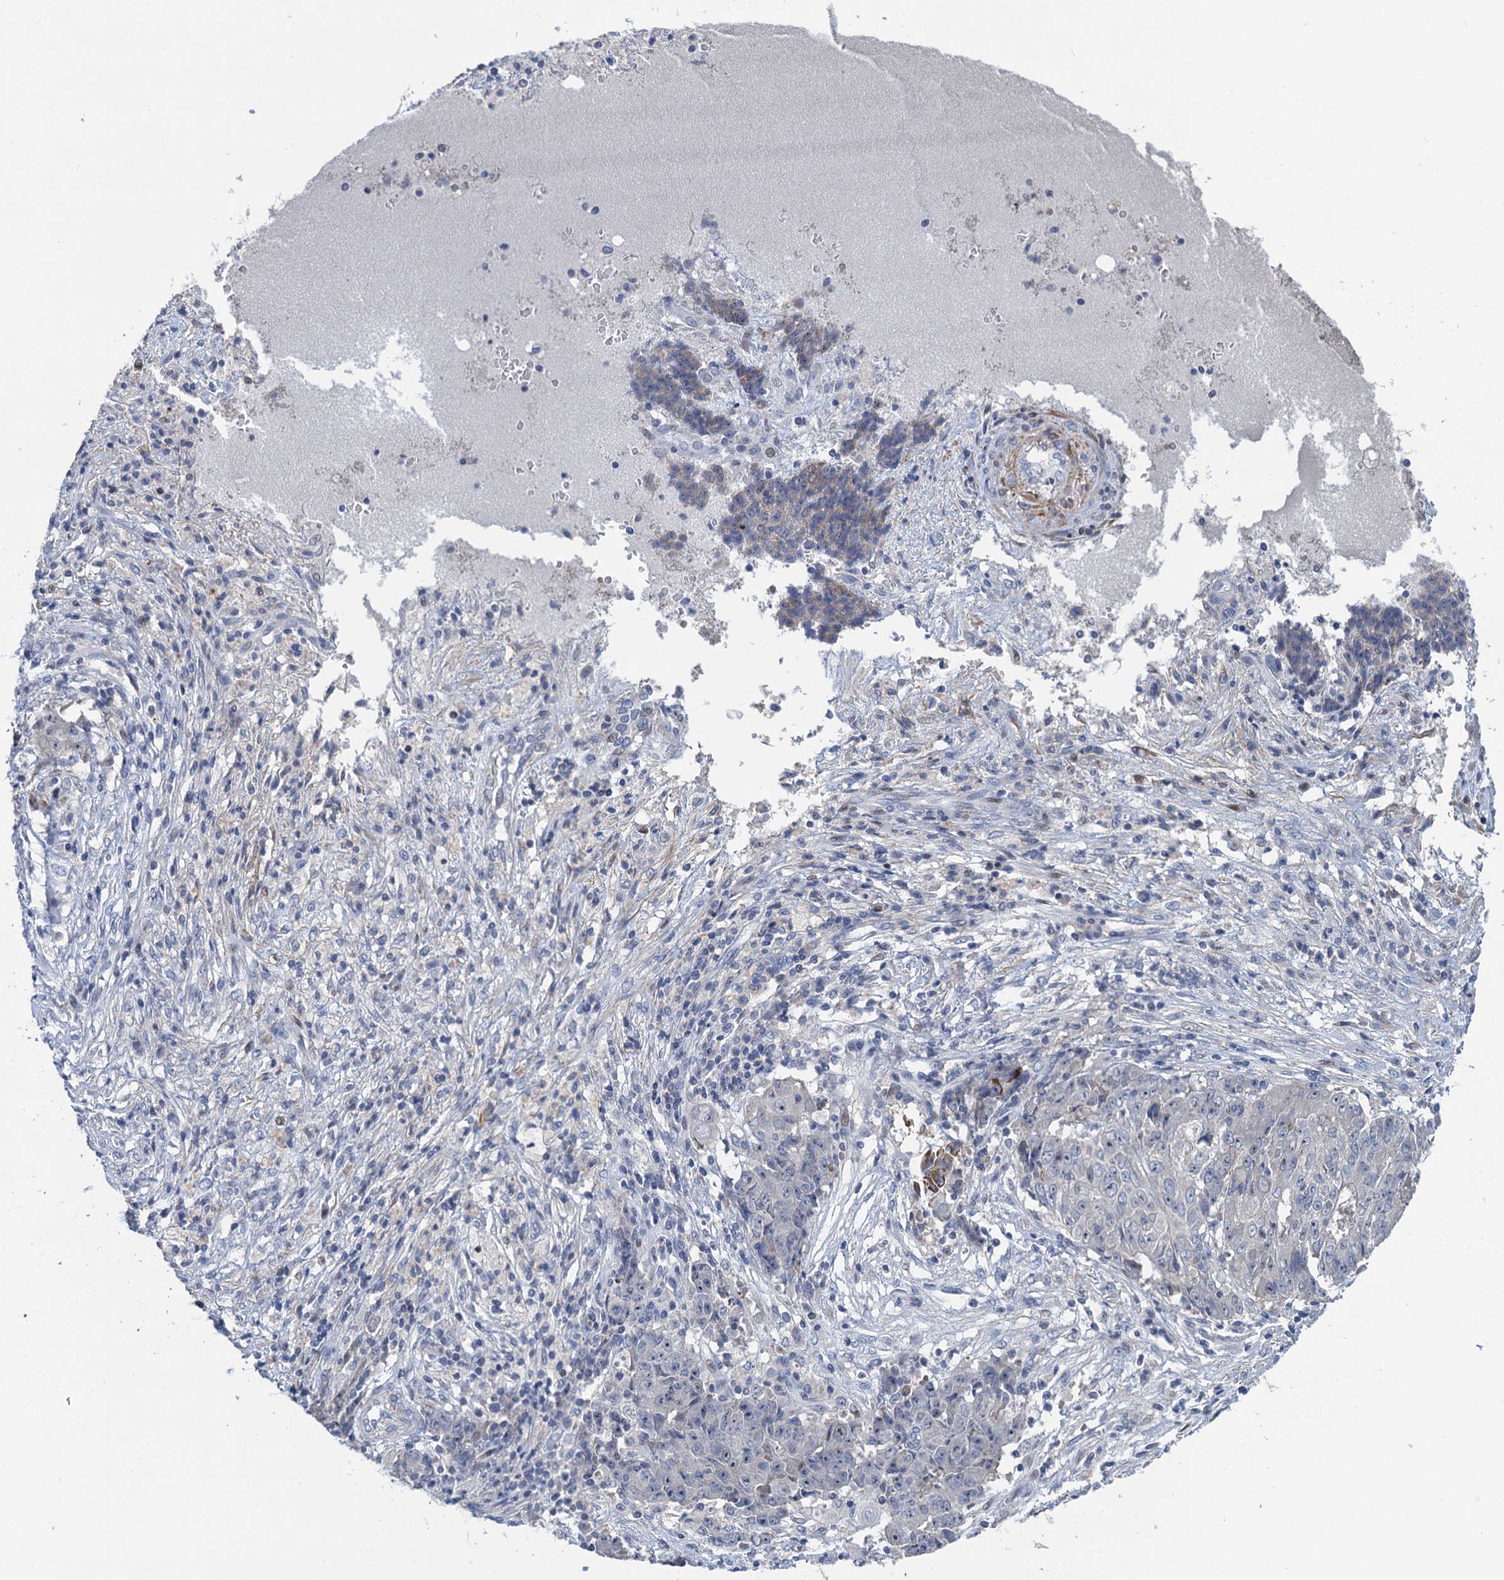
{"staining": {"intensity": "moderate", "quantity": "<25%", "location": "cytoplasmic/membranous"}, "tissue": "ovarian cancer", "cell_type": "Tumor cells", "image_type": "cancer", "snomed": [{"axis": "morphology", "description": "Carcinoma, endometroid"}, {"axis": "topography", "description": "Ovary"}], "caption": "Ovarian endometroid carcinoma stained with DAB immunohistochemistry demonstrates low levels of moderate cytoplasmic/membranous staining in approximately <25% of tumor cells.", "gene": "ESYT3", "patient": {"sex": "female", "age": 42}}